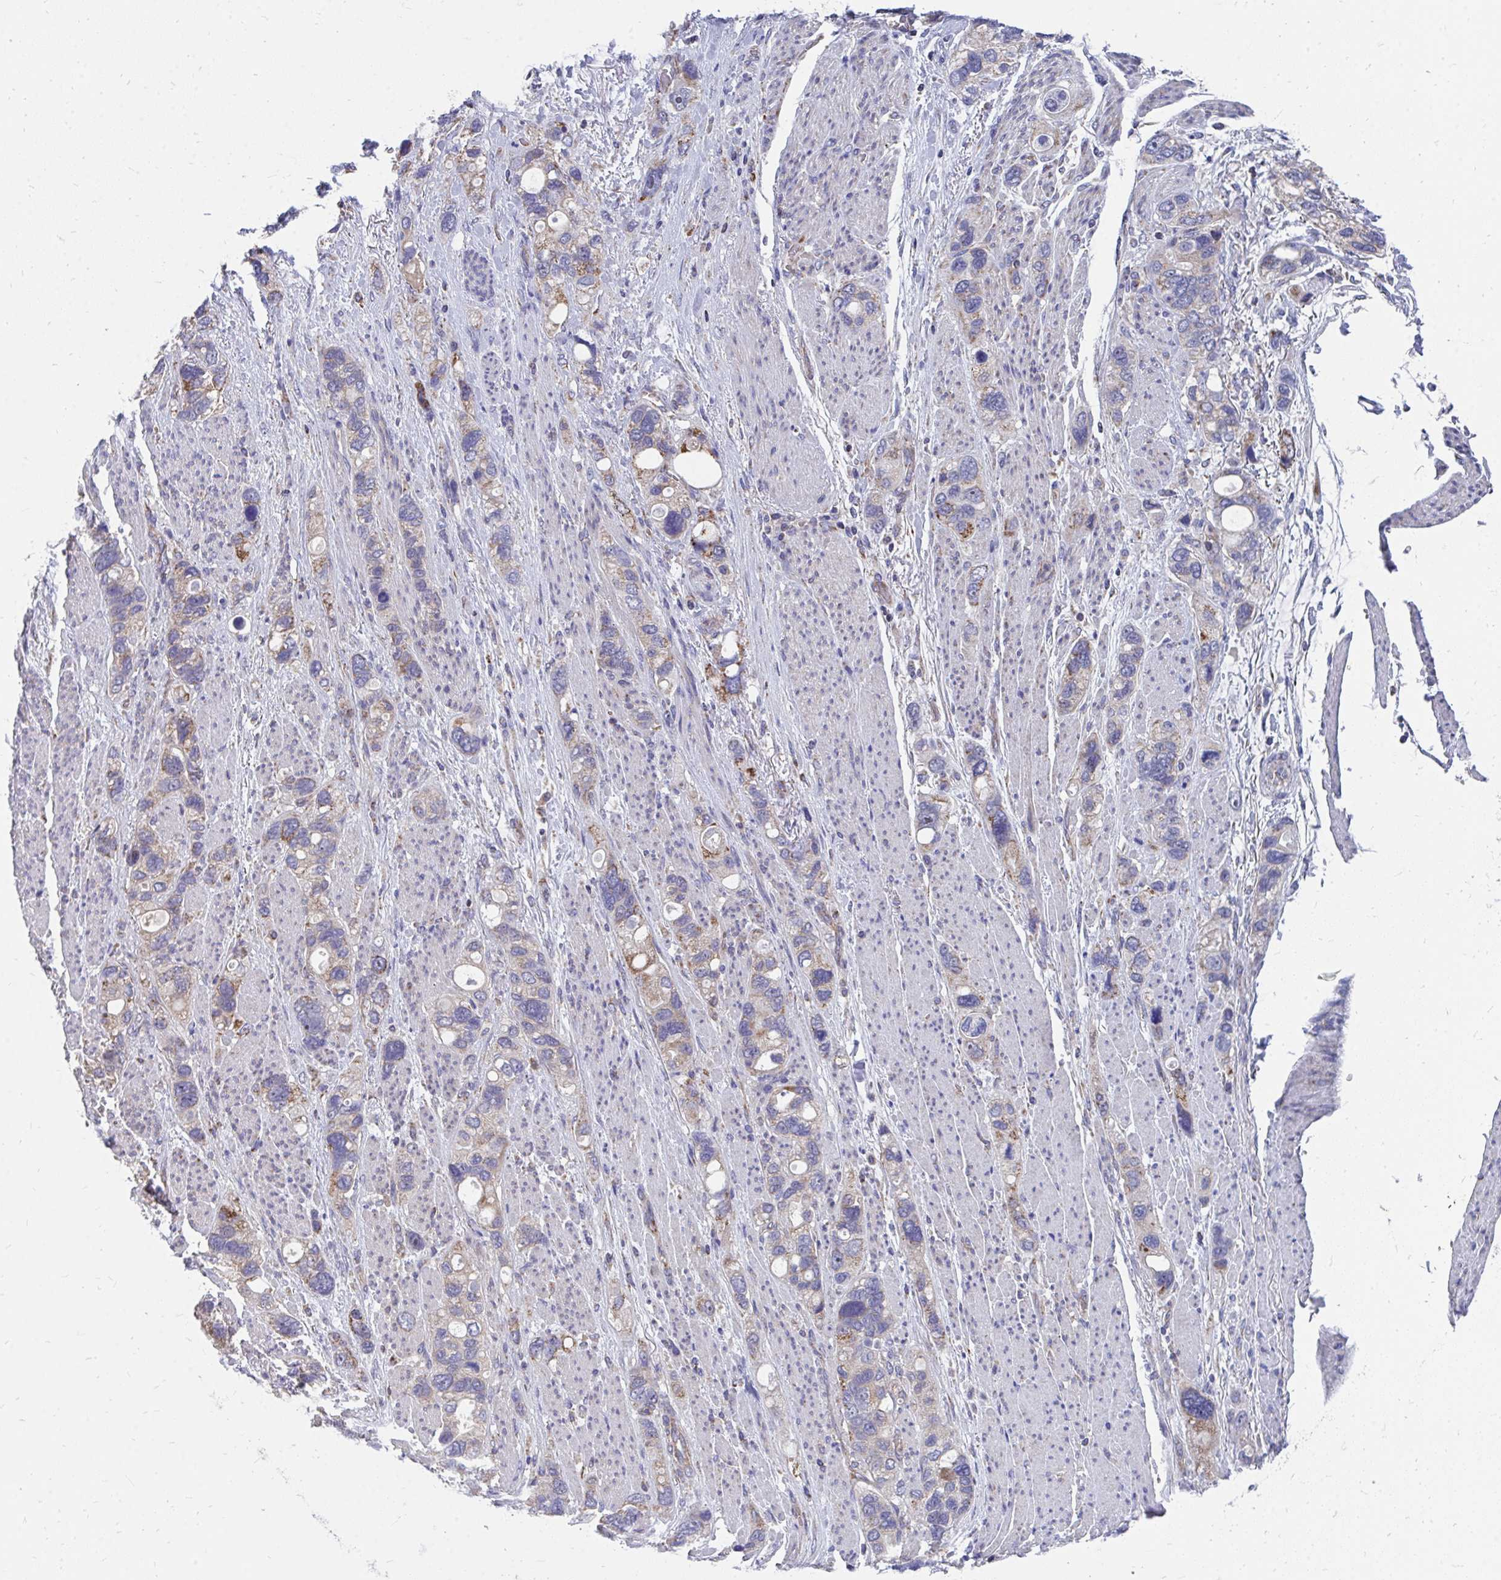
{"staining": {"intensity": "moderate", "quantity": "25%-75%", "location": "cytoplasmic/membranous"}, "tissue": "stomach cancer", "cell_type": "Tumor cells", "image_type": "cancer", "snomed": [{"axis": "morphology", "description": "Adenocarcinoma, NOS"}, {"axis": "topography", "description": "Stomach, upper"}], "caption": "Moderate cytoplasmic/membranous protein positivity is seen in about 25%-75% of tumor cells in adenocarcinoma (stomach). The staining was performed using DAB (3,3'-diaminobenzidine) to visualize the protein expression in brown, while the nuclei were stained in blue with hematoxylin (Magnification: 20x).", "gene": "FHIP1B", "patient": {"sex": "female", "age": 81}}